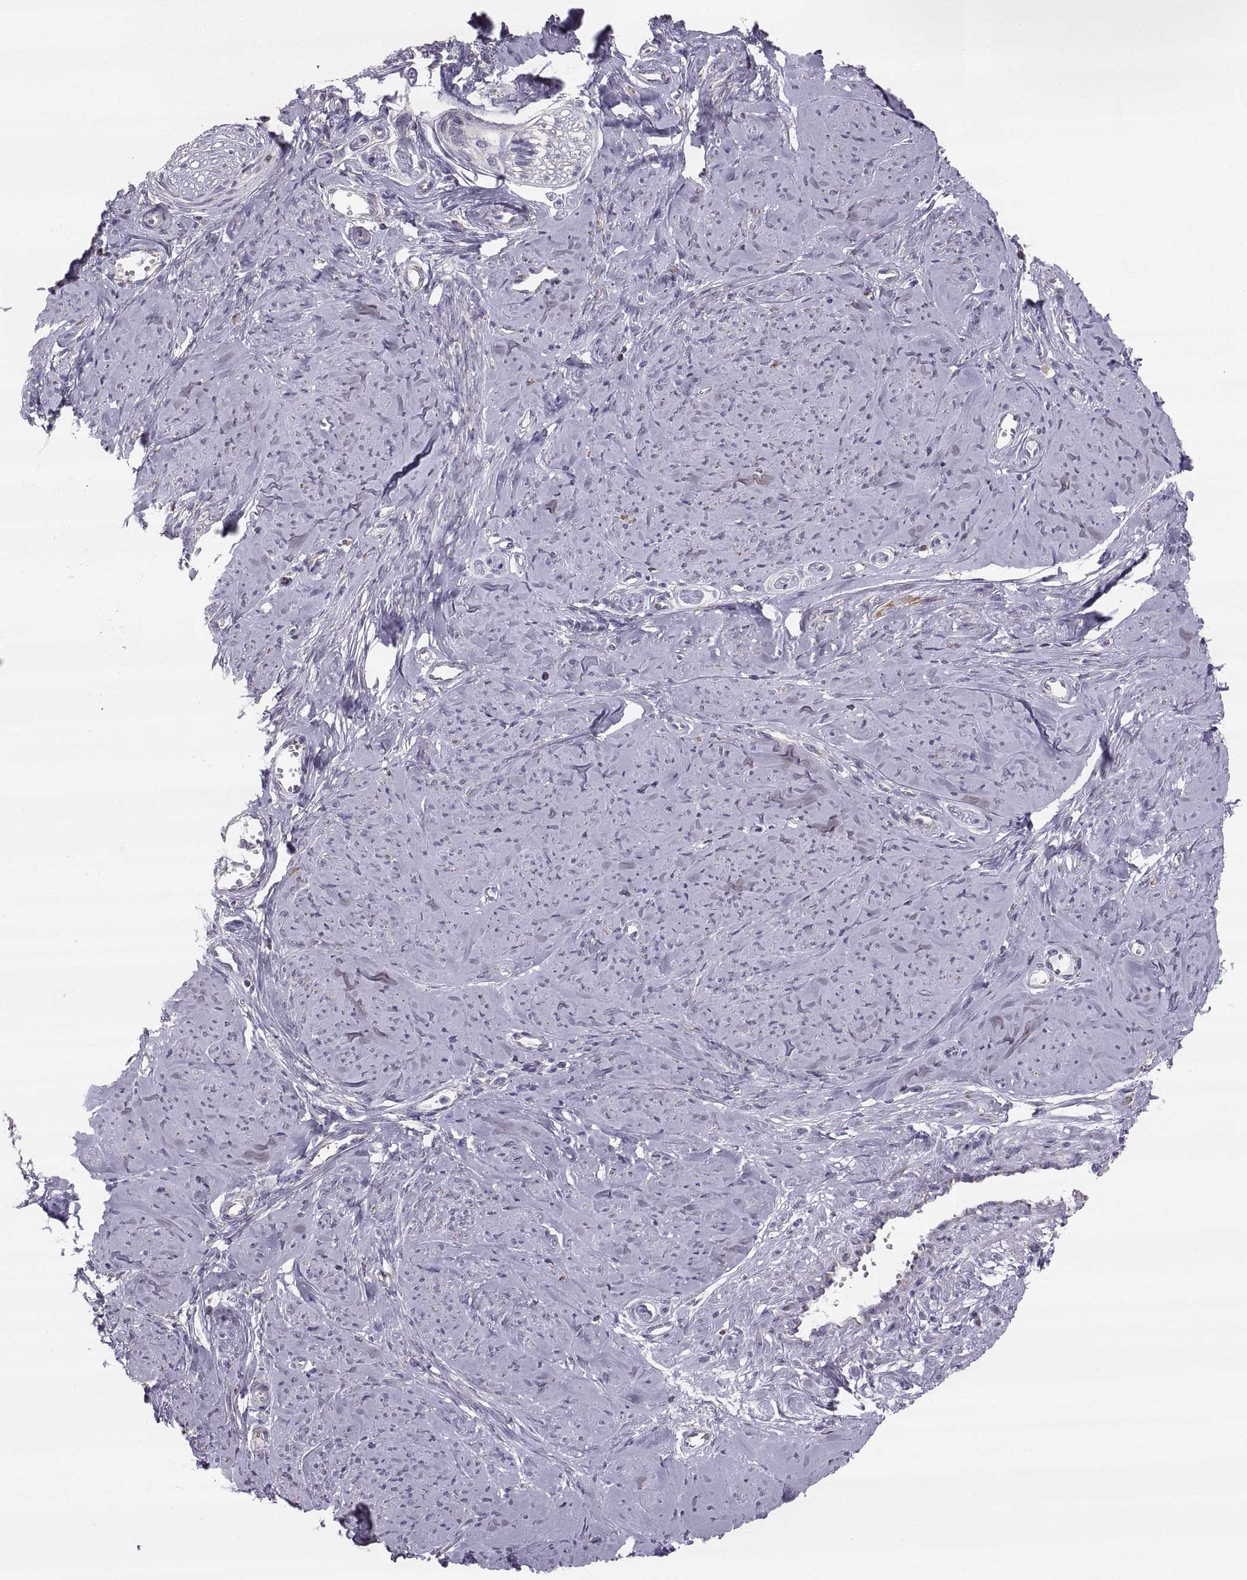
{"staining": {"intensity": "negative", "quantity": "none", "location": "none"}, "tissue": "smooth muscle", "cell_type": "Smooth muscle cells", "image_type": "normal", "snomed": [{"axis": "morphology", "description": "Normal tissue, NOS"}, {"axis": "topography", "description": "Smooth muscle"}], "caption": "This is an immunohistochemistry micrograph of unremarkable human smooth muscle. There is no staining in smooth muscle cells.", "gene": "STMND1", "patient": {"sex": "female", "age": 48}}